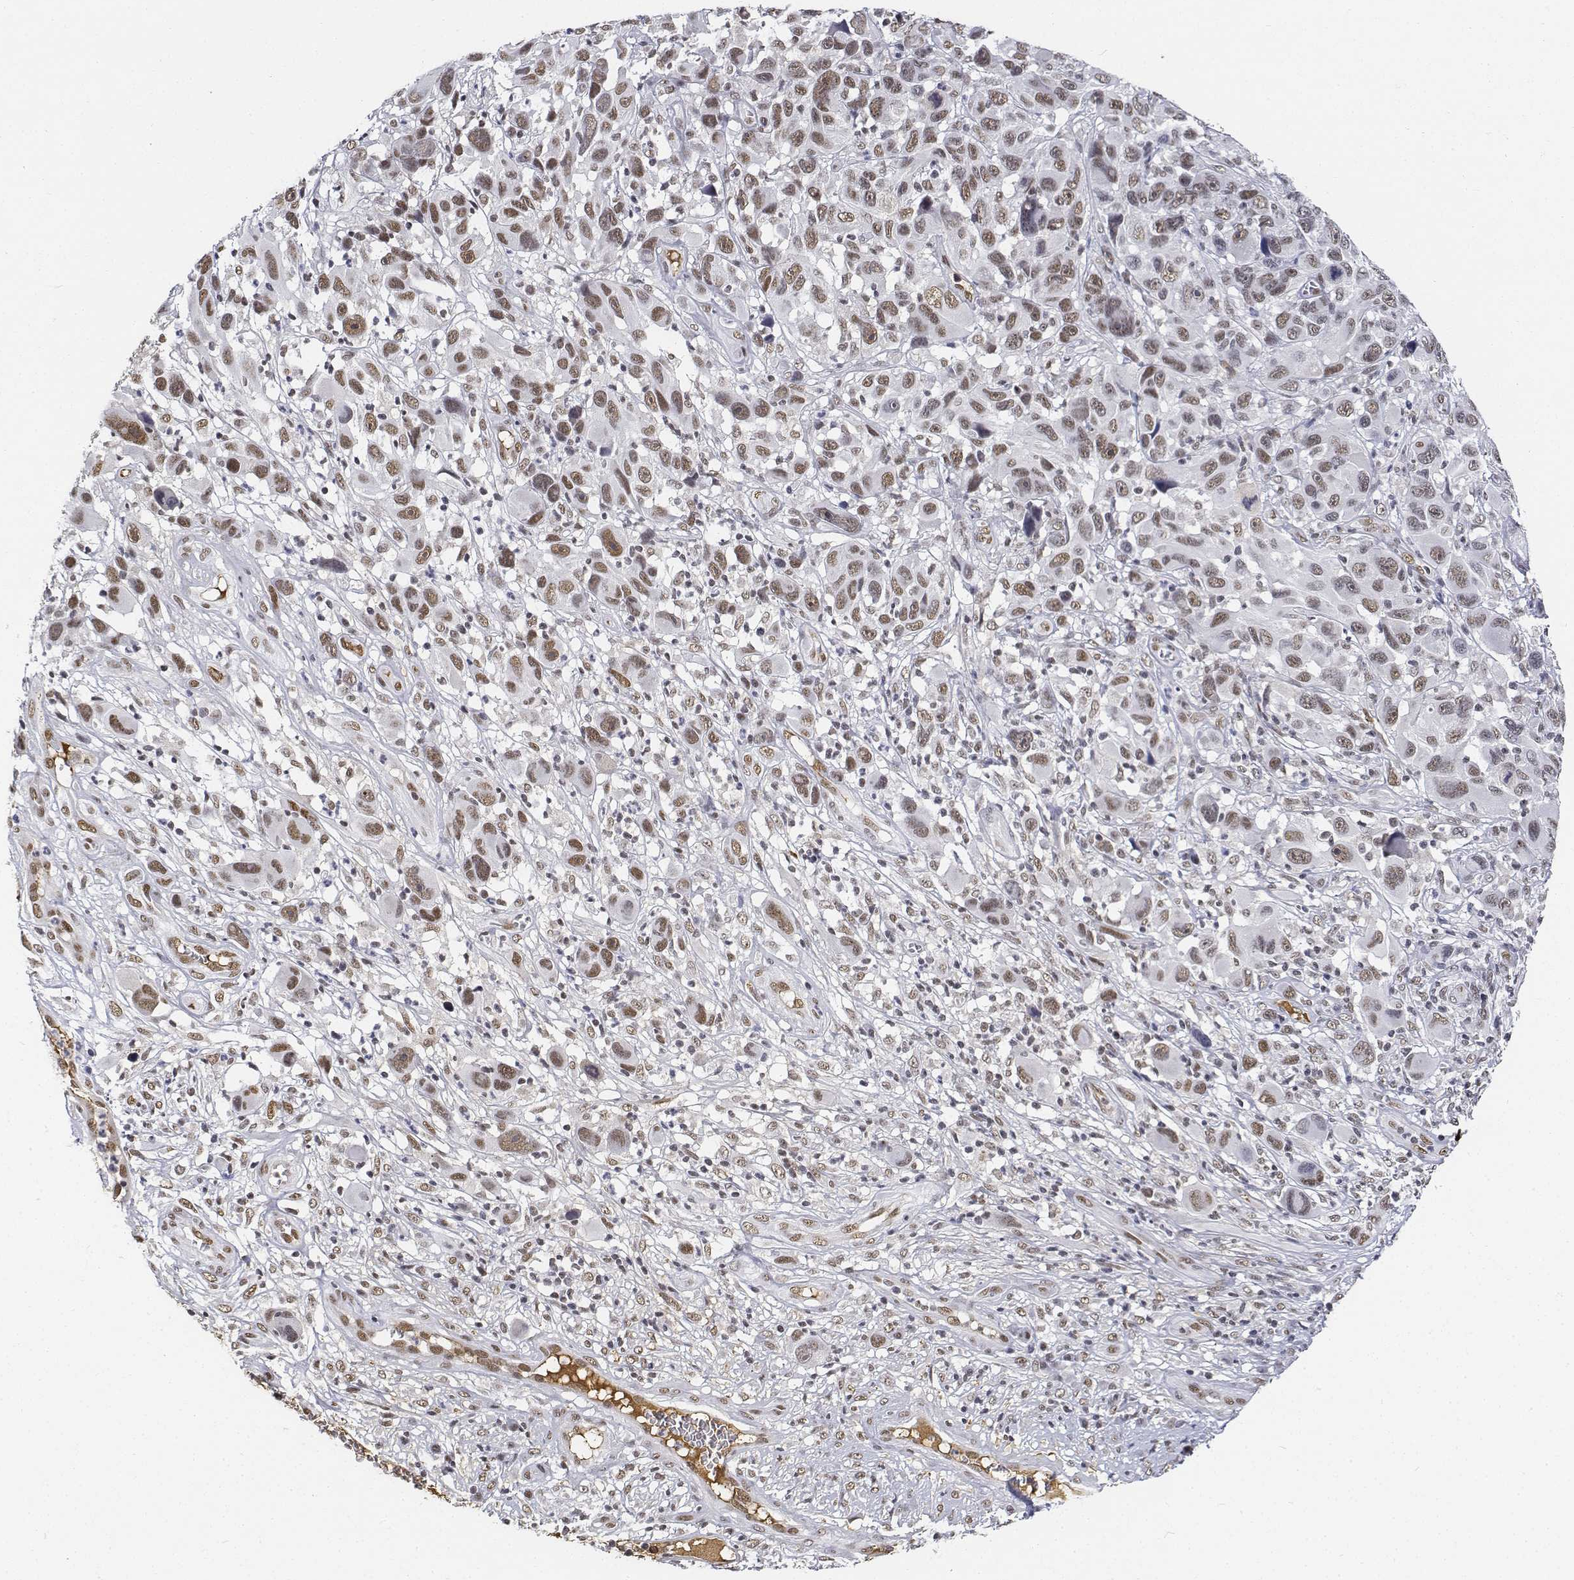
{"staining": {"intensity": "weak", "quantity": ">75%", "location": "nuclear"}, "tissue": "melanoma", "cell_type": "Tumor cells", "image_type": "cancer", "snomed": [{"axis": "morphology", "description": "Malignant melanoma, NOS"}, {"axis": "topography", "description": "Skin"}], "caption": "There is low levels of weak nuclear staining in tumor cells of melanoma, as demonstrated by immunohistochemical staining (brown color).", "gene": "ATRX", "patient": {"sex": "male", "age": 53}}